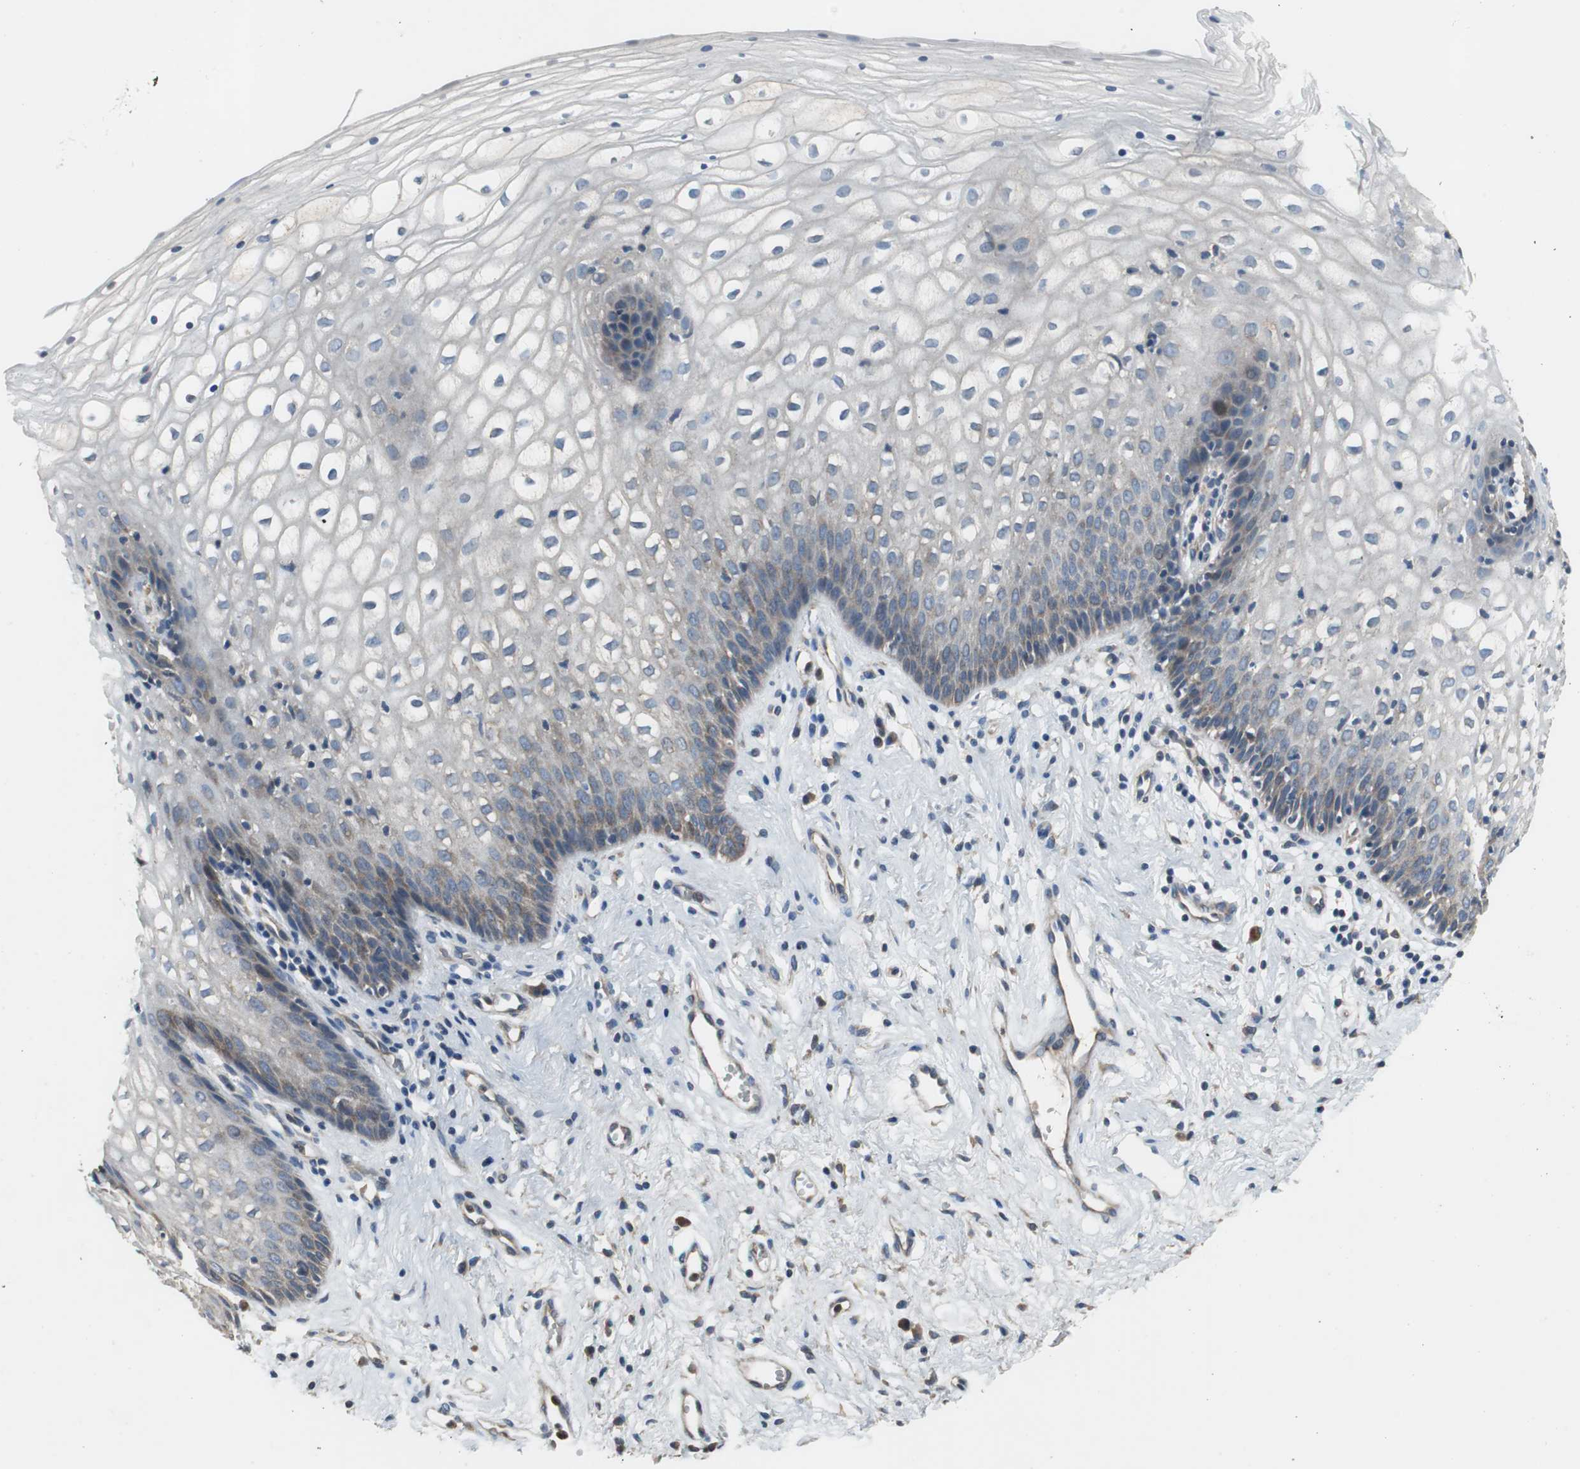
{"staining": {"intensity": "moderate", "quantity": "<25%", "location": "cytoplasmic/membranous"}, "tissue": "vagina", "cell_type": "Squamous epithelial cells", "image_type": "normal", "snomed": [{"axis": "morphology", "description": "Normal tissue, NOS"}, {"axis": "topography", "description": "Vagina"}], "caption": "Brown immunohistochemical staining in unremarkable human vagina demonstrates moderate cytoplasmic/membranous expression in approximately <25% of squamous epithelial cells. (DAB IHC with brightfield microscopy, high magnification).", "gene": "PI4KB", "patient": {"sex": "female", "age": 34}}